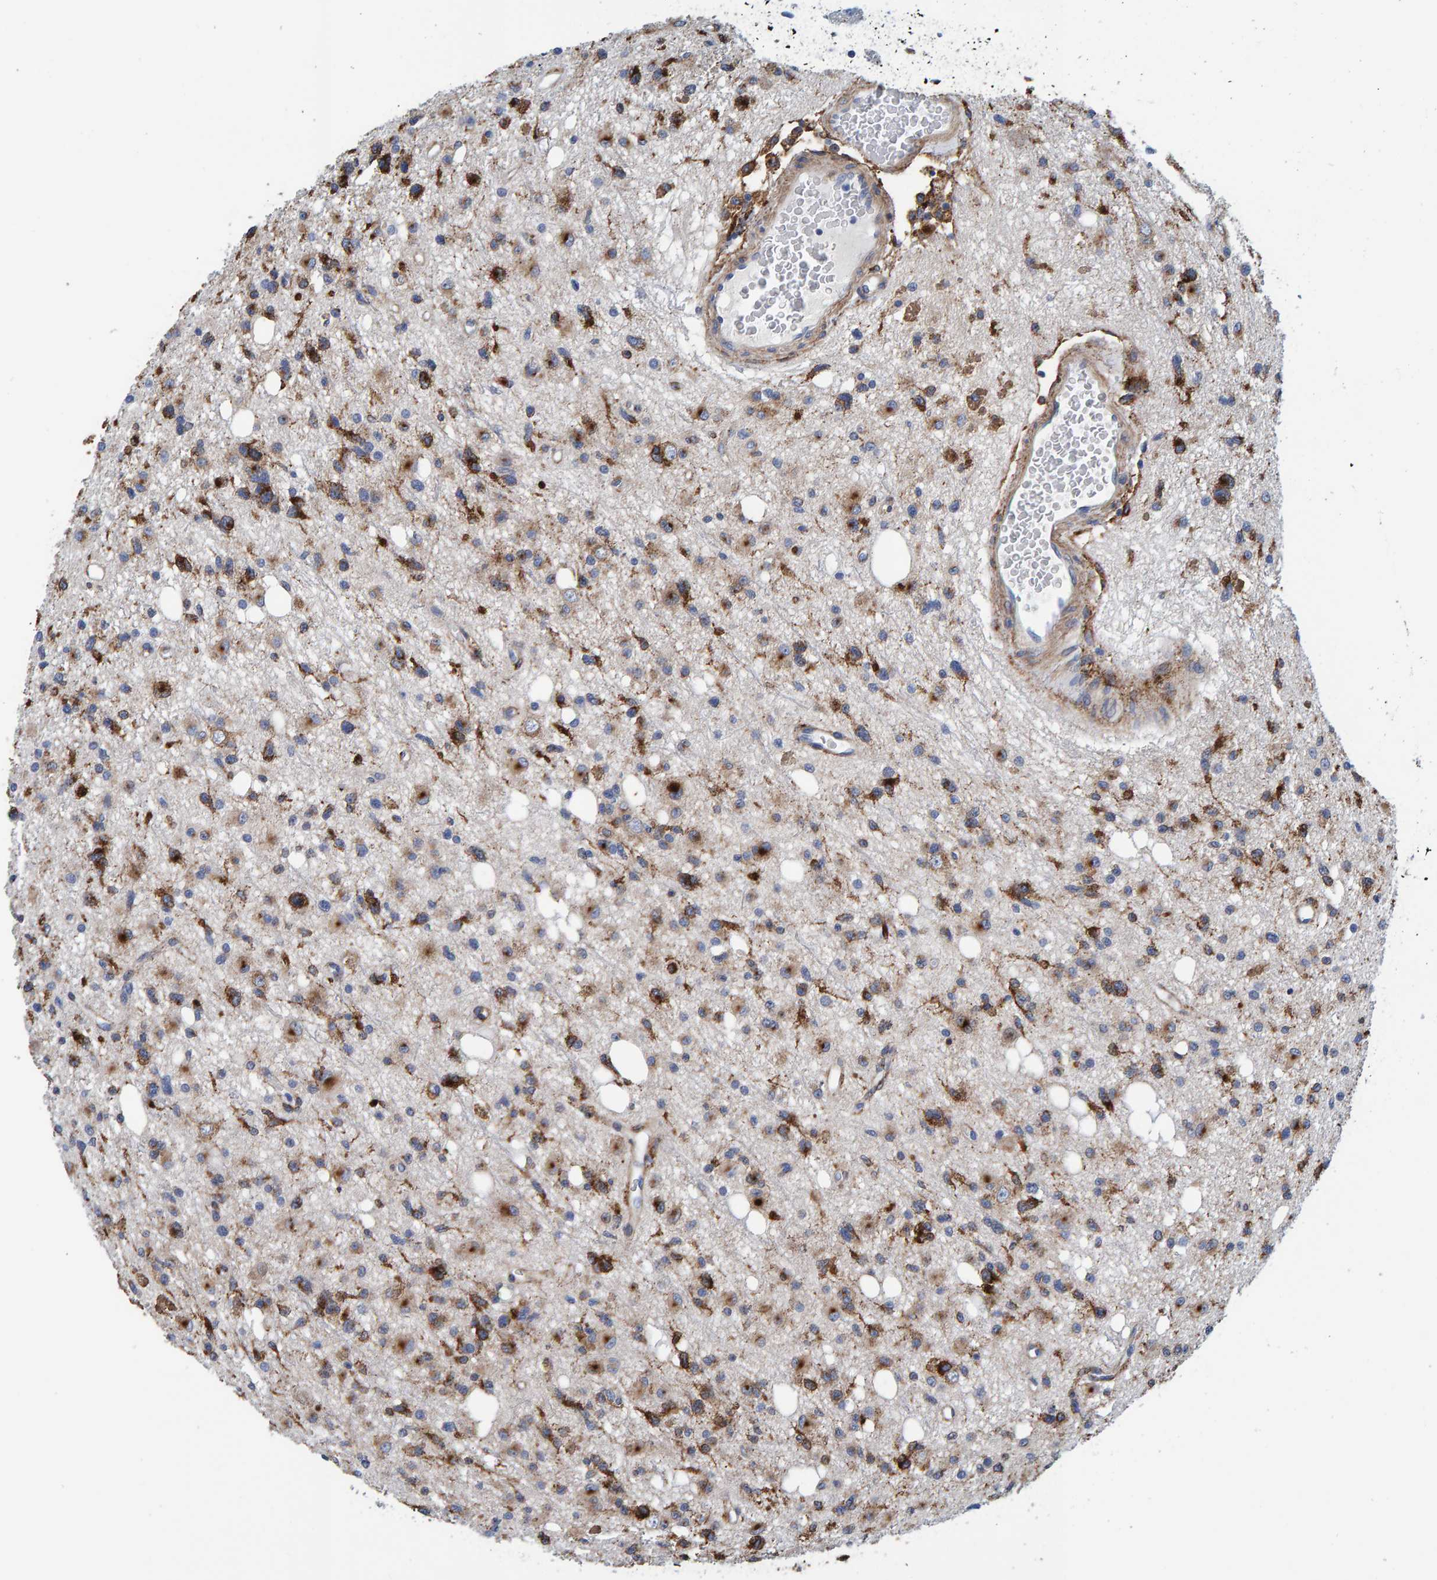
{"staining": {"intensity": "strong", "quantity": ">75%", "location": "cytoplasmic/membranous"}, "tissue": "glioma", "cell_type": "Tumor cells", "image_type": "cancer", "snomed": [{"axis": "morphology", "description": "Glioma, malignant, High grade"}, {"axis": "topography", "description": "Brain"}], "caption": "Glioma stained for a protein (brown) reveals strong cytoplasmic/membranous positive positivity in about >75% of tumor cells.", "gene": "LRP1", "patient": {"sex": "female", "age": 62}}